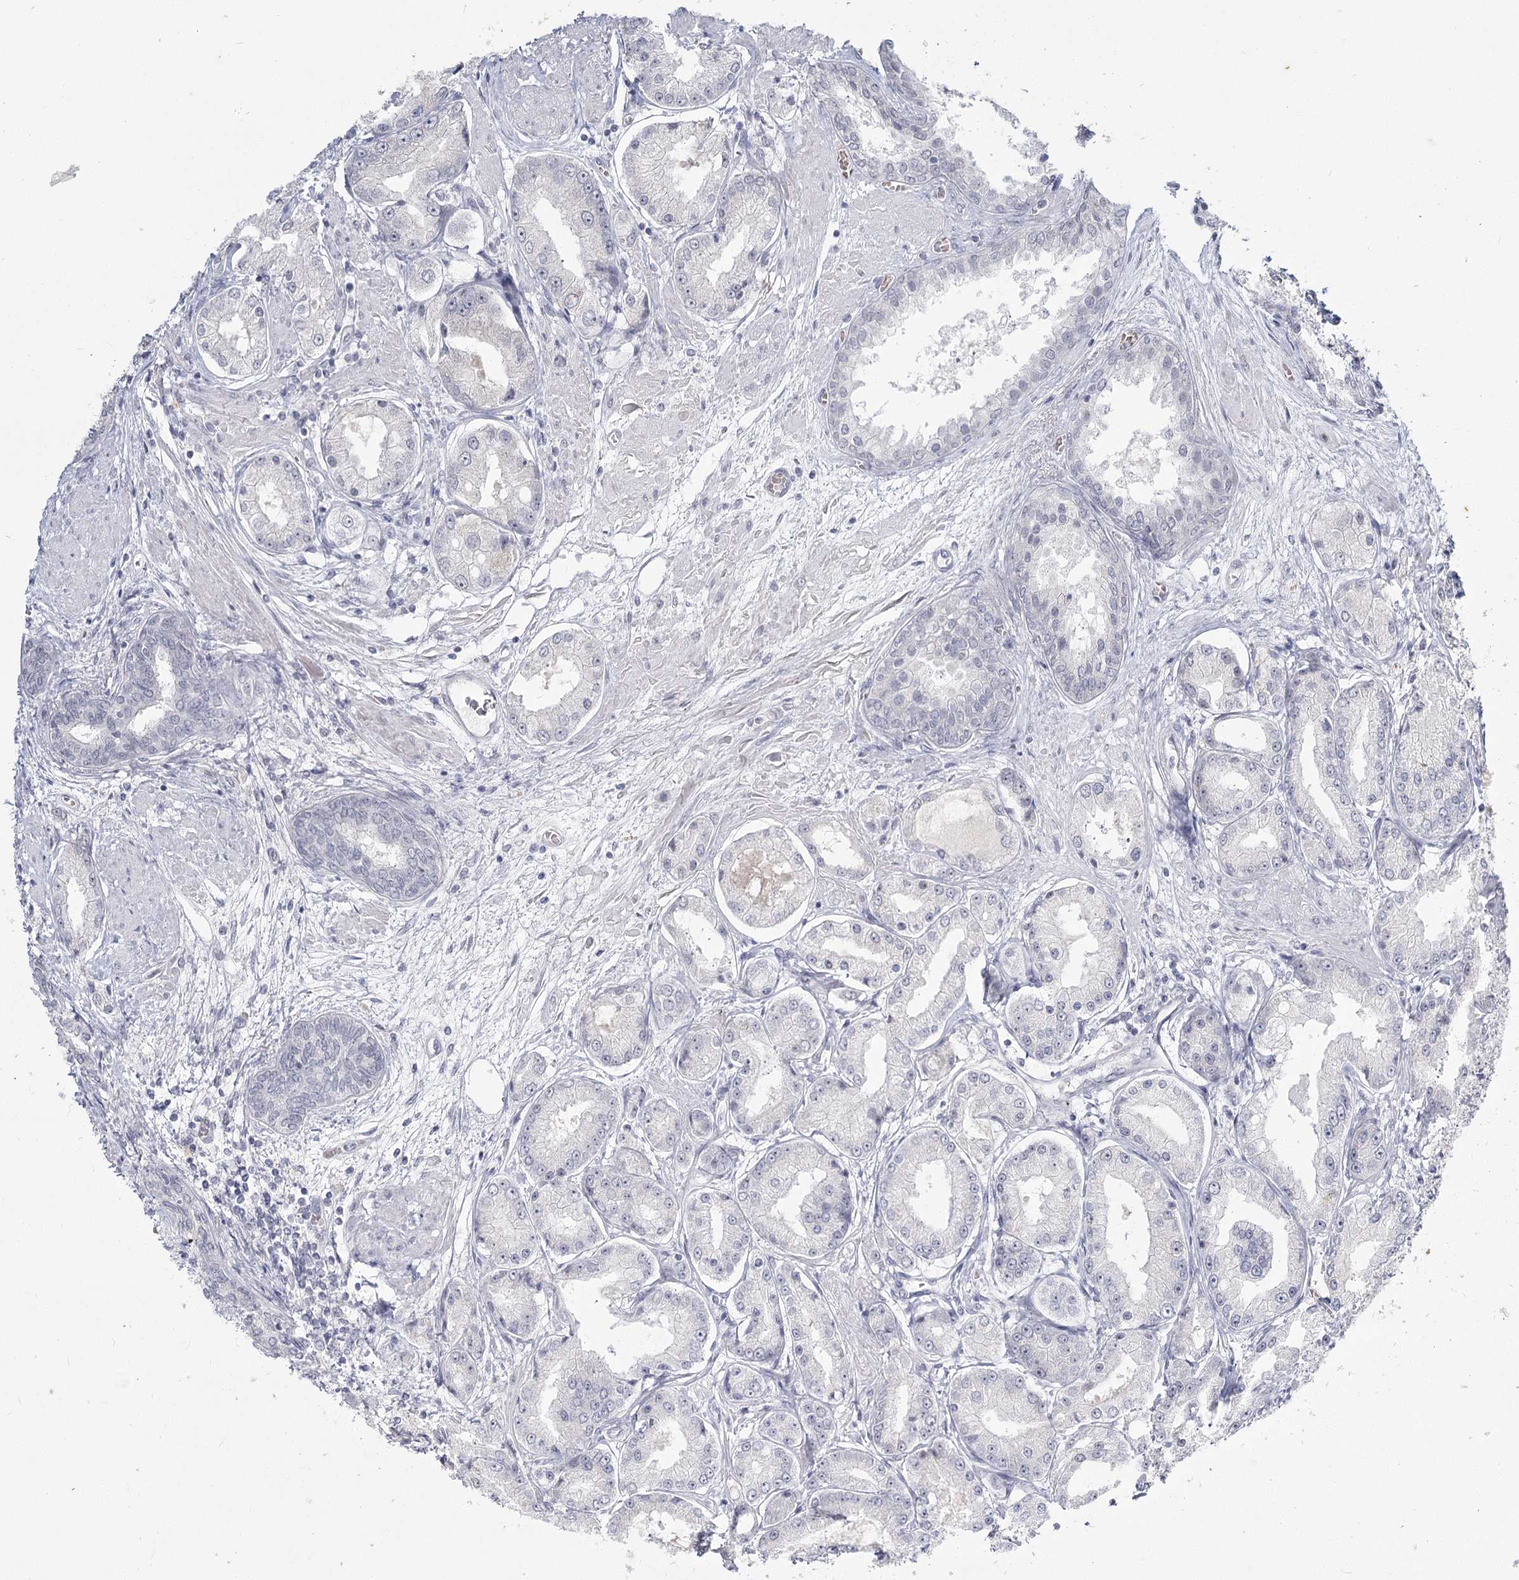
{"staining": {"intensity": "negative", "quantity": "none", "location": "none"}, "tissue": "prostate cancer", "cell_type": "Tumor cells", "image_type": "cancer", "snomed": [{"axis": "morphology", "description": "Adenocarcinoma, High grade"}, {"axis": "topography", "description": "Prostate"}], "caption": "DAB immunohistochemical staining of human prostate cancer (adenocarcinoma (high-grade)) demonstrates no significant staining in tumor cells.", "gene": "LY6G5C", "patient": {"sex": "male", "age": 59}}